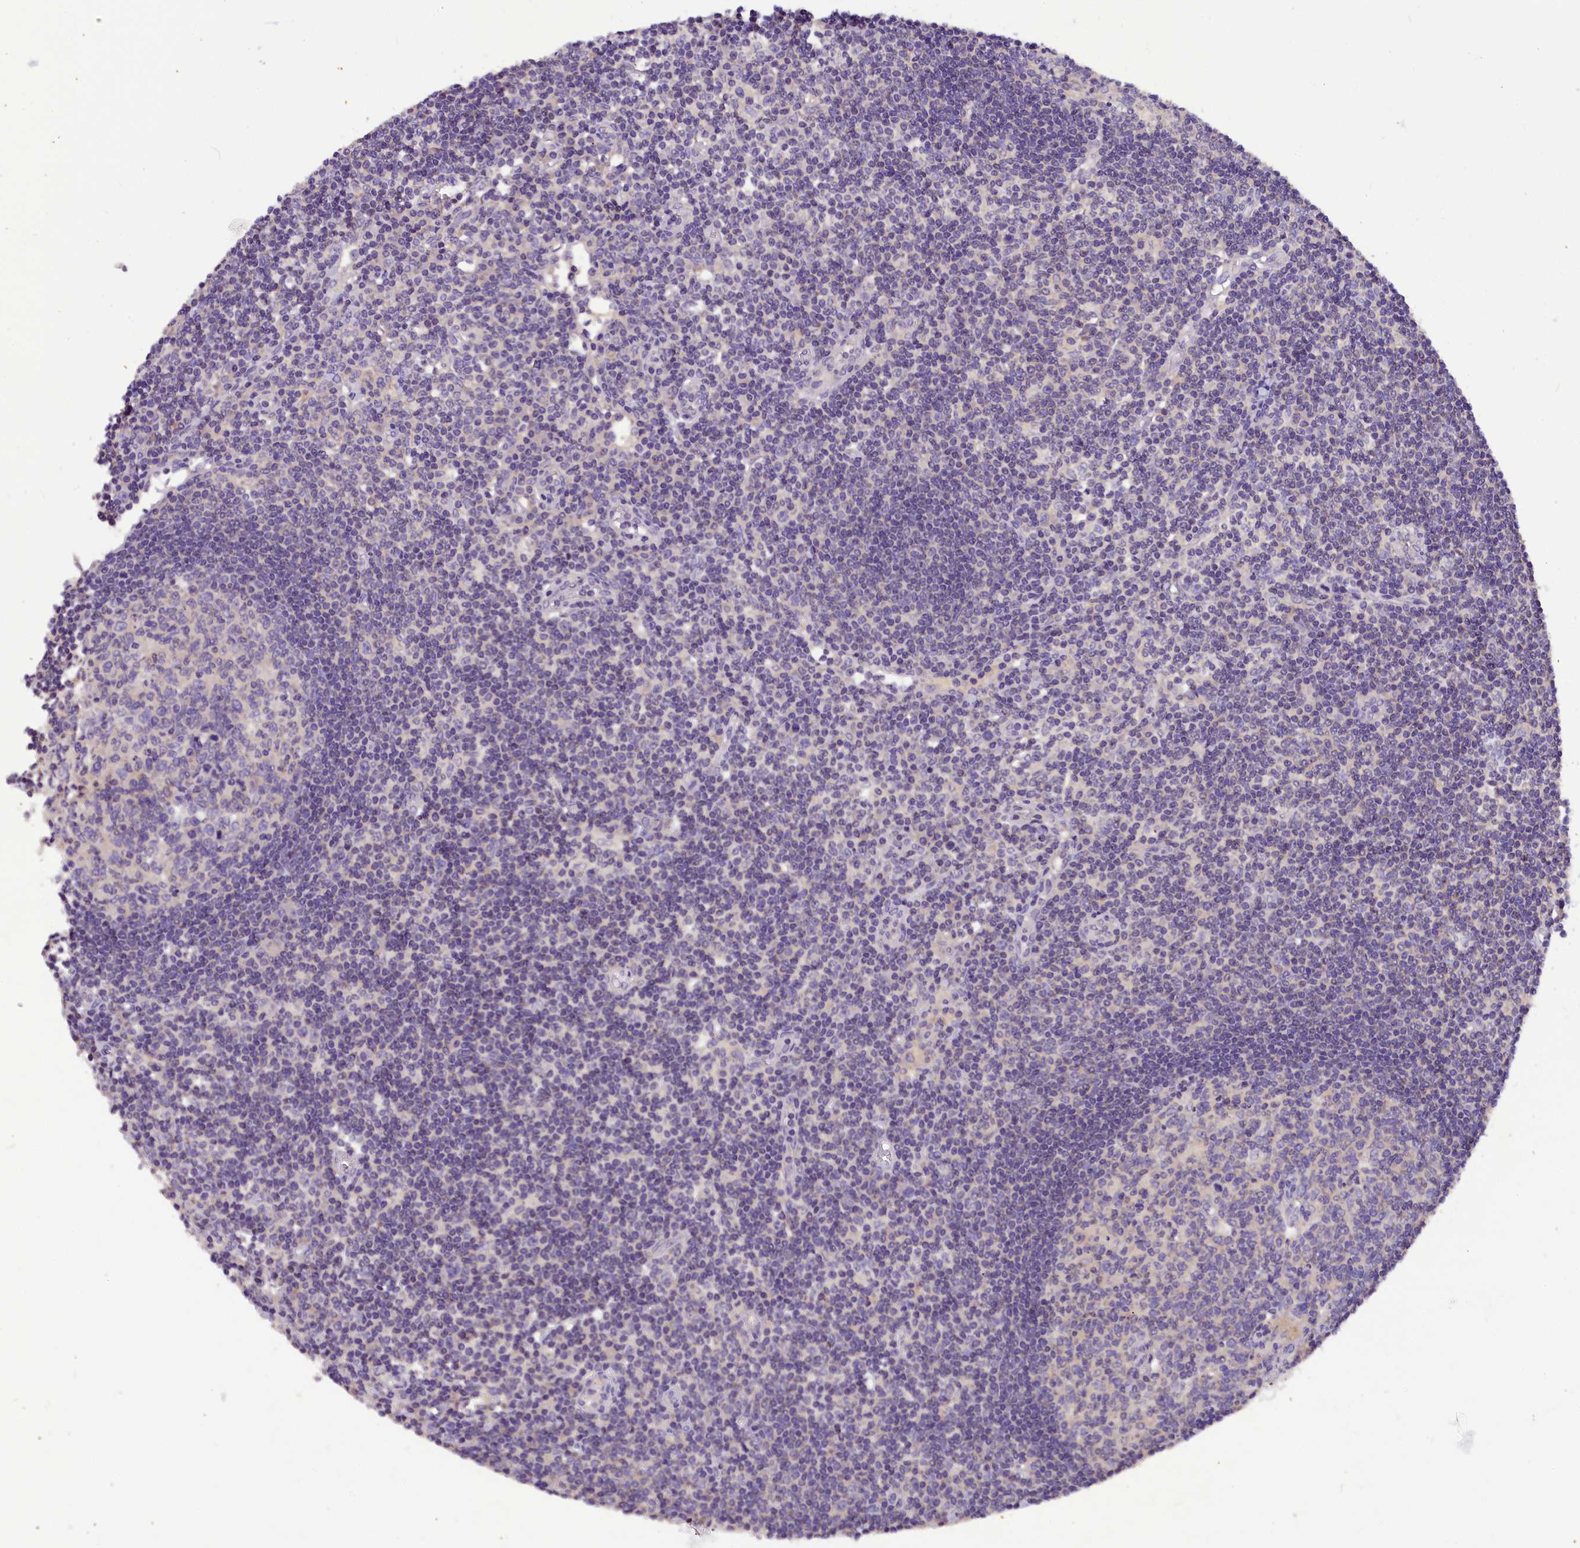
{"staining": {"intensity": "negative", "quantity": "none", "location": "none"}, "tissue": "lymph node", "cell_type": "Germinal center cells", "image_type": "normal", "snomed": [{"axis": "morphology", "description": "Normal tissue, NOS"}, {"axis": "topography", "description": "Lymph node"}], "caption": "Immunohistochemistry of unremarkable lymph node reveals no expression in germinal center cells. (Stains: DAB IHC with hematoxylin counter stain, Microscopy: brightfield microscopy at high magnification).", "gene": "AP3B2", "patient": {"sex": "female", "age": 55}}